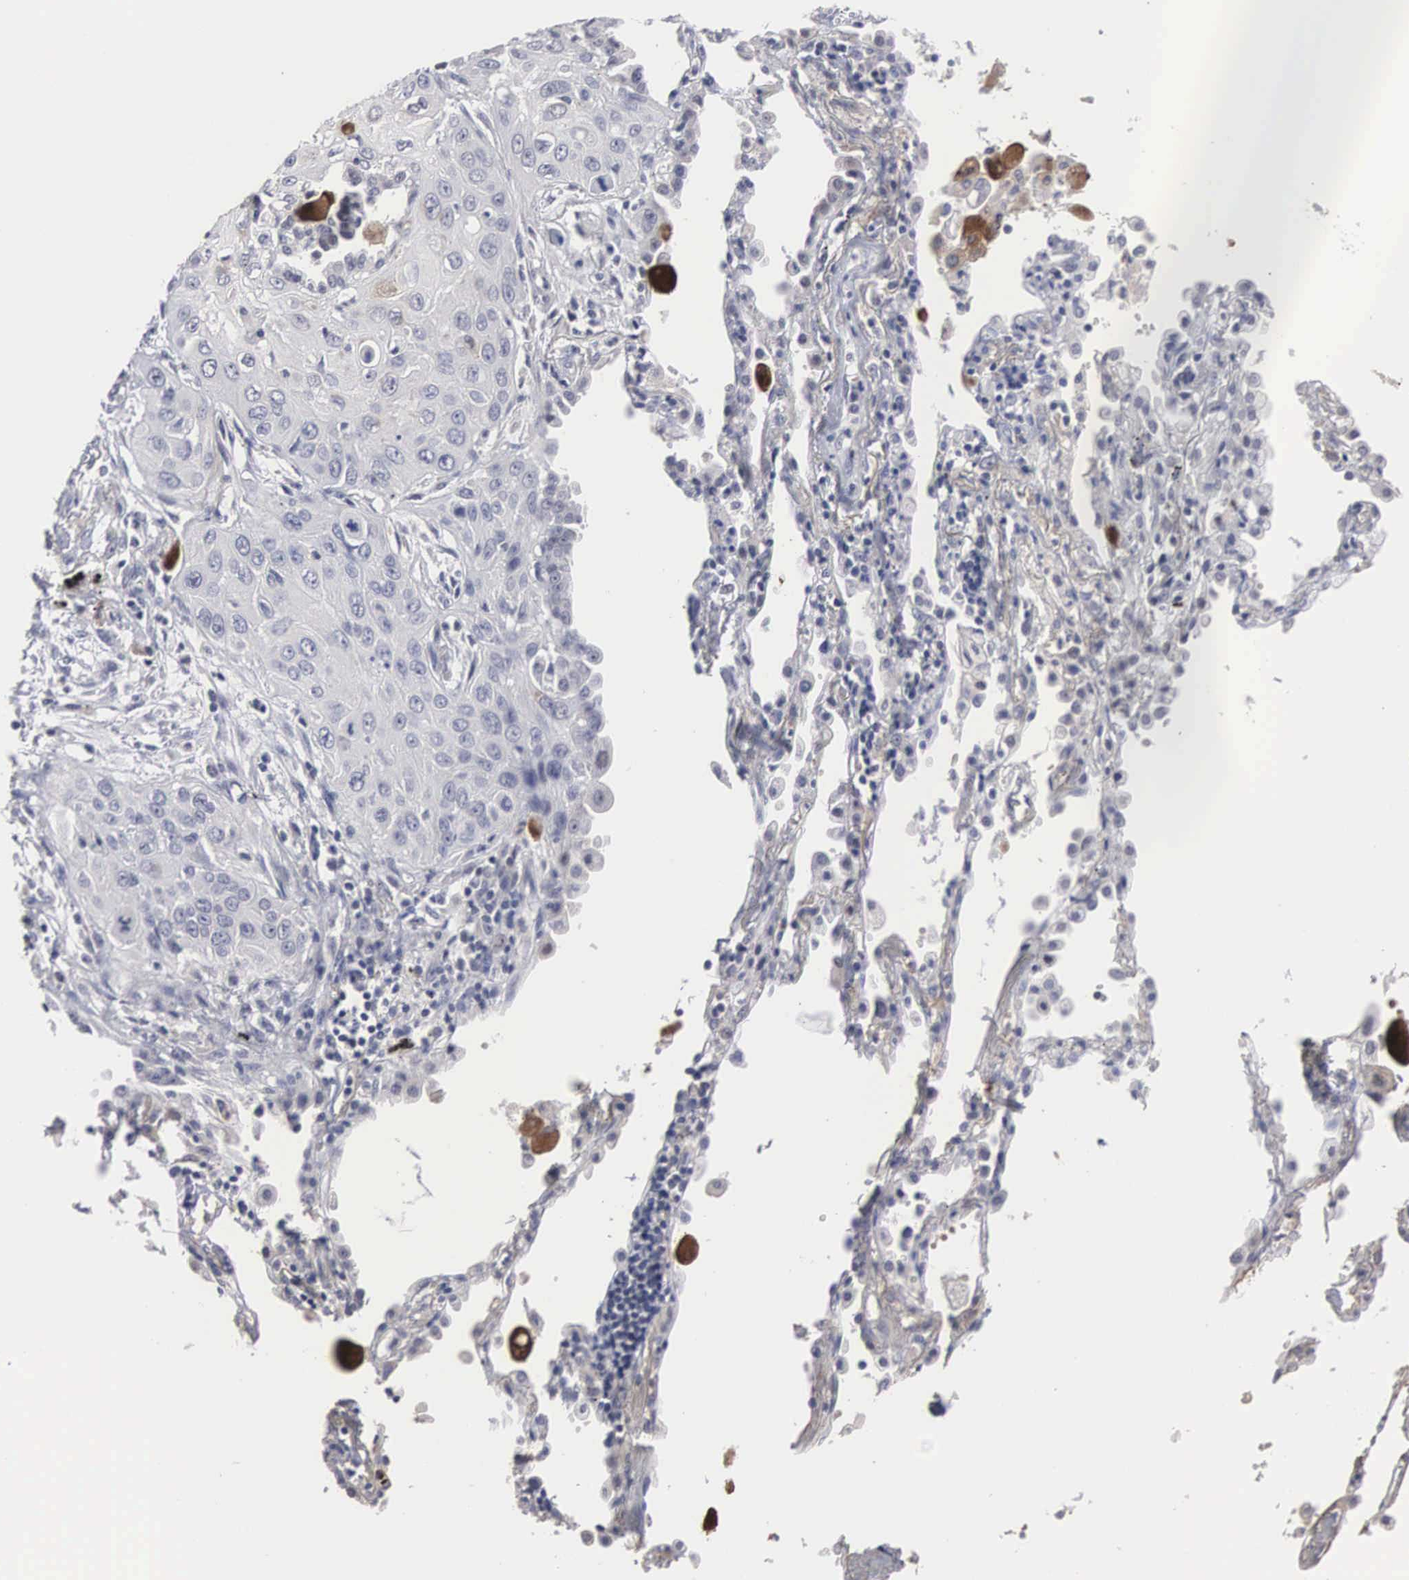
{"staining": {"intensity": "negative", "quantity": "none", "location": "none"}, "tissue": "lung cancer", "cell_type": "Tumor cells", "image_type": "cancer", "snomed": [{"axis": "morphology", "description": "Squamous cell carcinoma, NOS"}, {"axis": "topography", "description": "Lung"}], "caption": "Lung squamous cell carcinoma was stained to show a protein in brown. There is no significant expression in tumor cells. (Brightfield microscopy of DAB immunohistochemistry at high magnification).", "gene": "ACOT4", "patient": {"sex": "male", "age": 71}}